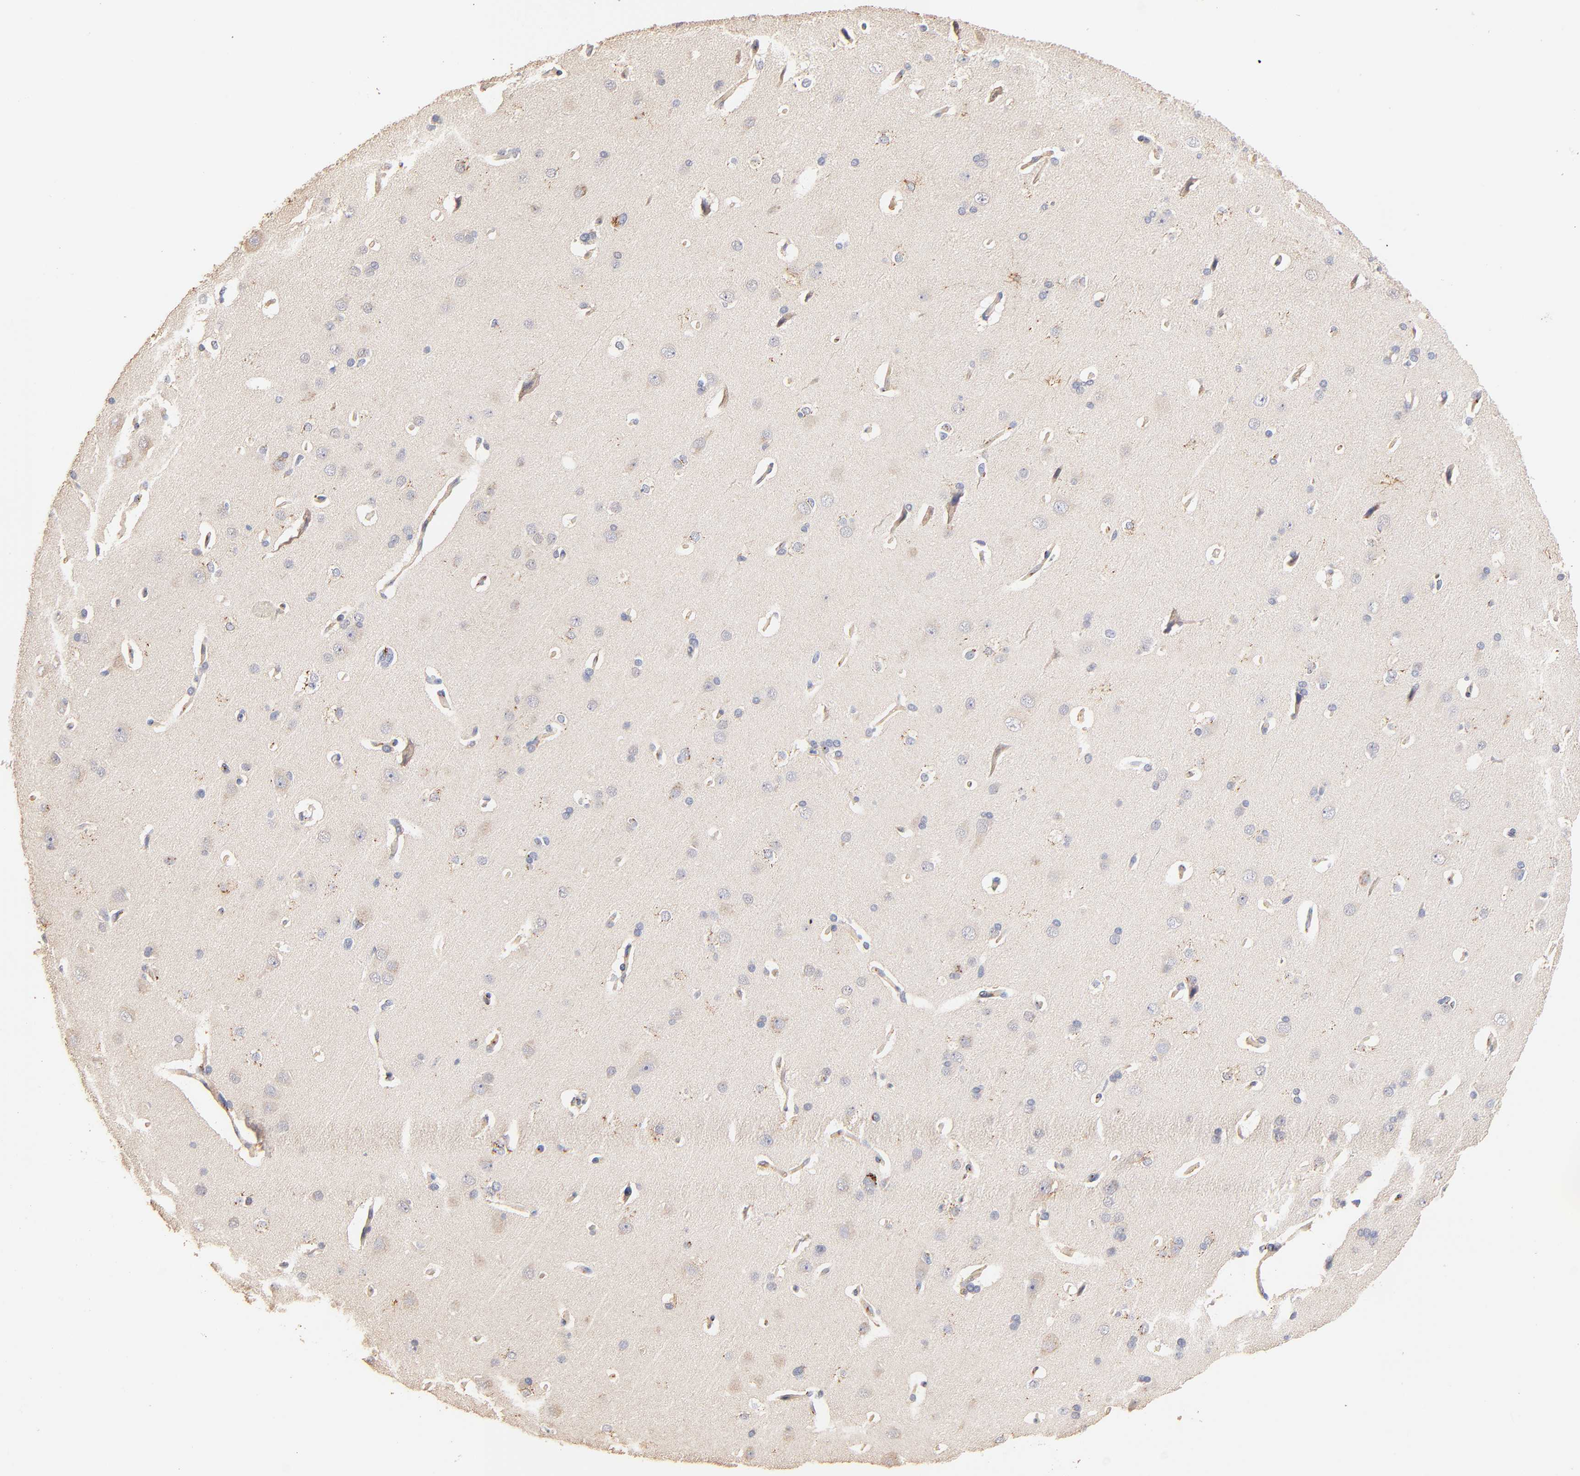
{"staining": {"intensity": "moderate", "quantity": ">75%", "location": "cytoplasmic/membranous"}, "tissue": "cerebral cortex", "cell_type": "Endothelial cells", "image_type": "normal", "snomed": [{"axis": "morphology", "description": "Normal tissue, NOS"}, {"axis": "topography", "description": "Cerebral cortex"}], "caption": "Moderate cytoplasmic/membranous protein expression is present in approximately >75% of endothelial cells in cerebral cortex. (DAB (3,3'-diaminobenzidine) IHC, brown staining for protein, blue staining for nuclei).", "gene": "FMNL3", "patient": {"sex": "male", "age": 62}}